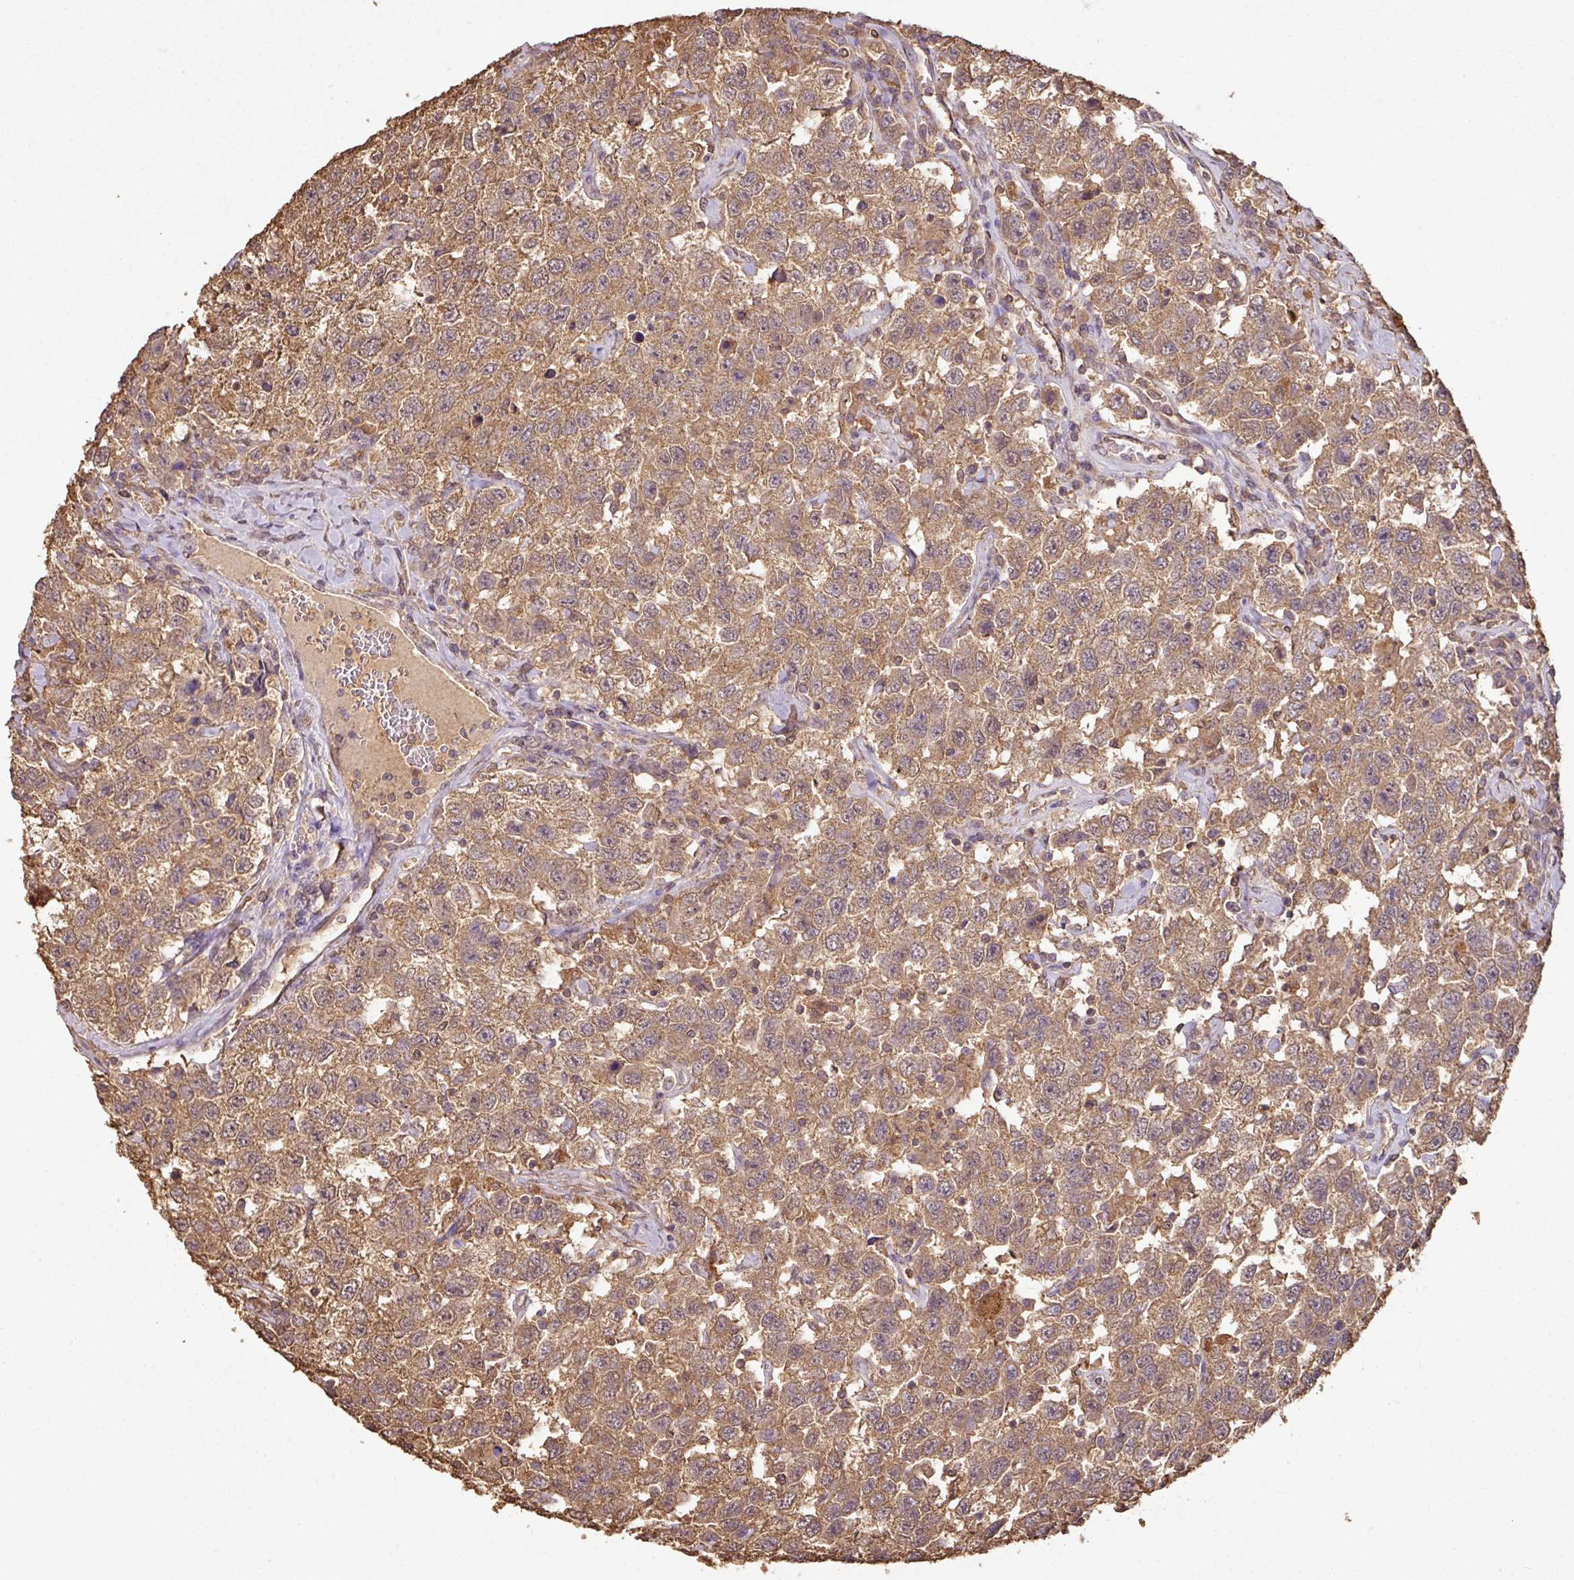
{"staining": {"intensity": "moderate", "quantity": ">75%", "location": "cytoplasmic/membranous"}, "tissue": "testis cancer", "cell_type": "Tumor cells", "image_type": "cancer", "snomed": [{"axis": "morphology", "description": "Seminoma, NOS"}, {"axis": "topography", "description": "Testis"}], "caption": "This micrograph reveals immunohistochemistry (IHC) staining of human testis seminoma, with medium moderate cytoplasmic/membranous positivity in about >75% of tumor cells.", "gene": "ATAT1", "patient": {"sex": "male", "age": 41}}